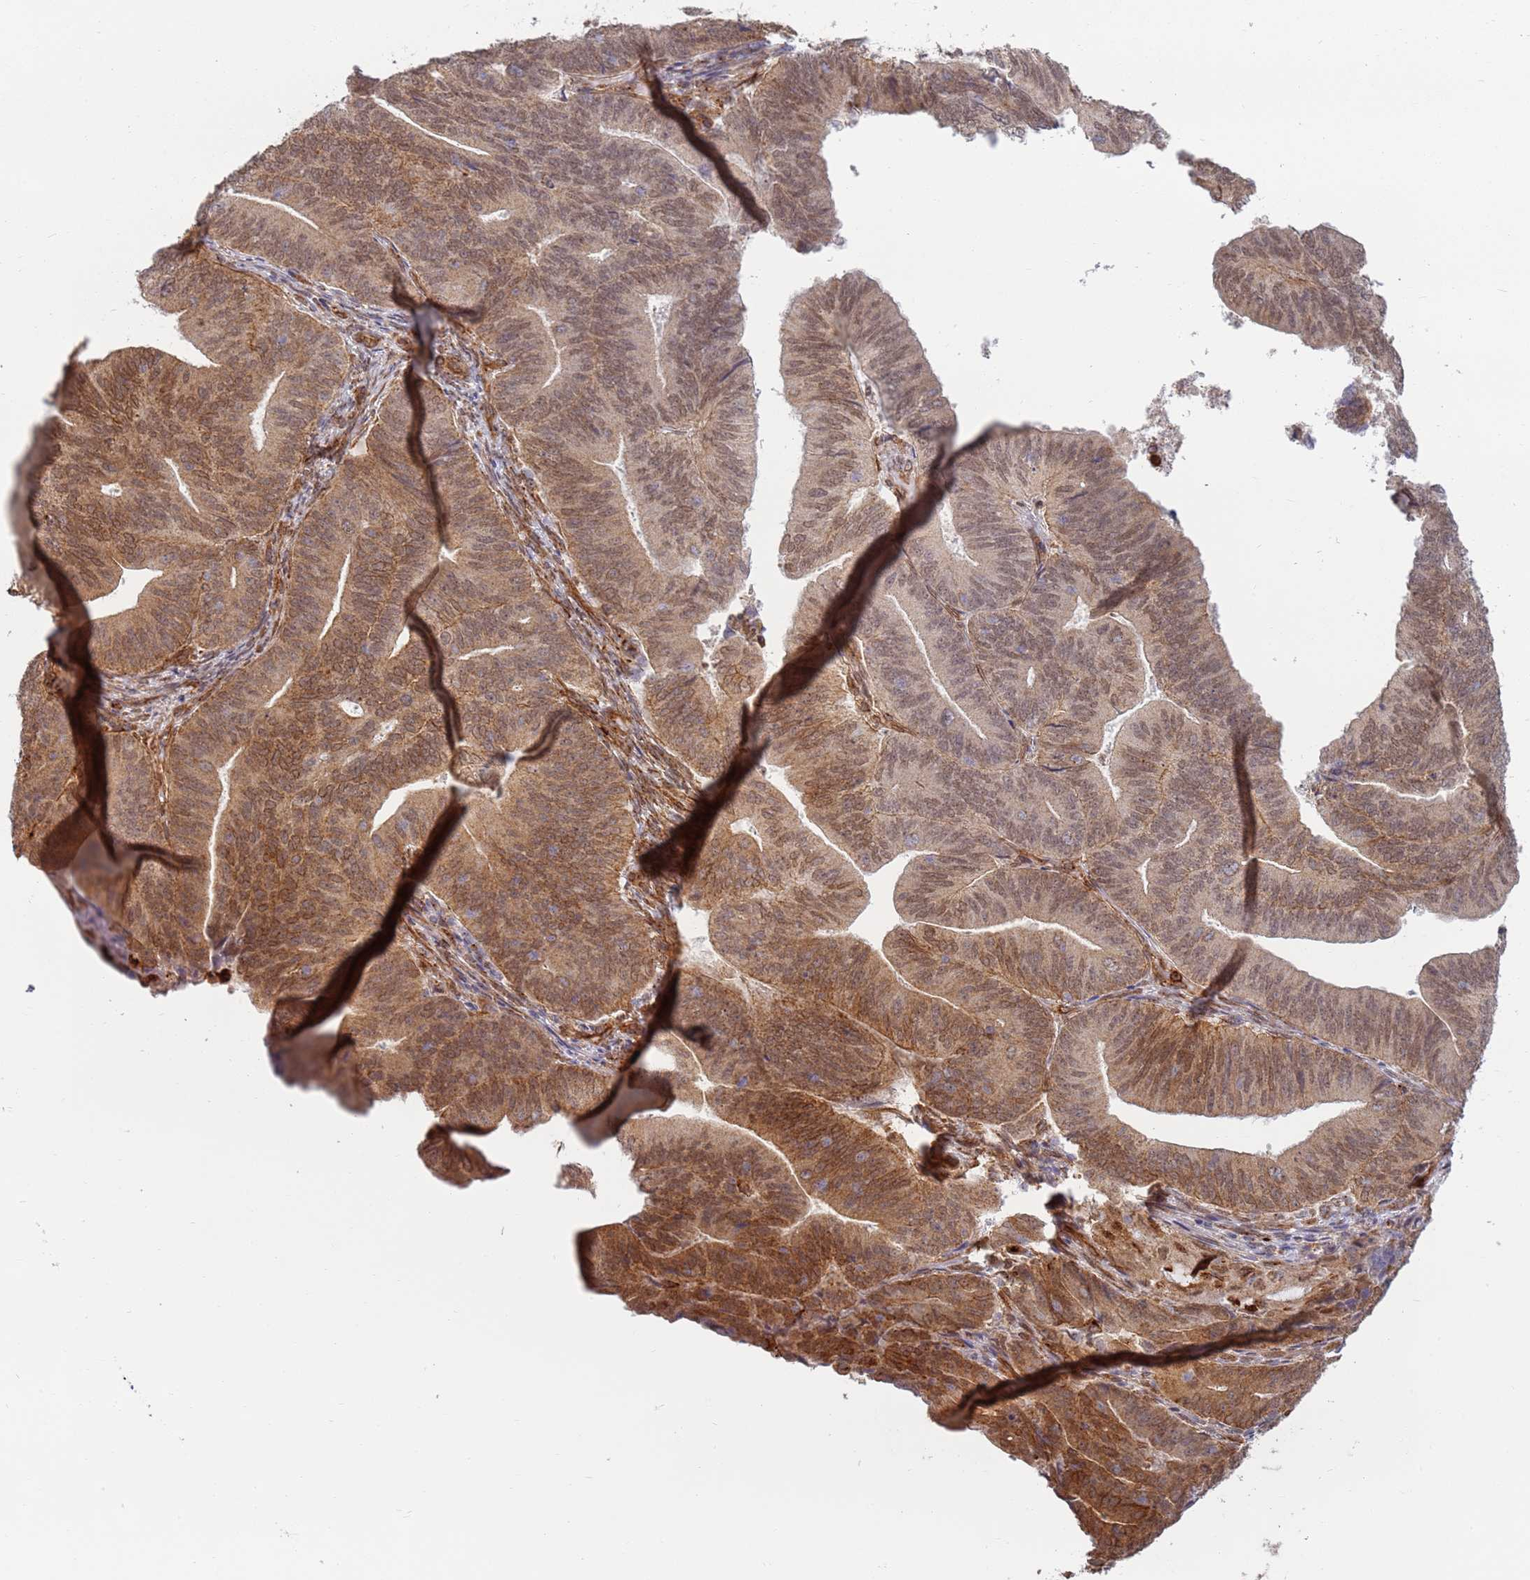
{"staining": {"intensity": "moderate", "quantity": ">75%", "location": "cytoplasmic/membranous,nuclear"}, "tissue": "endometrial cancer", "cell_type": "Tumor cells", "image_type": "cancer", "snomed": [{"axis": "morphology", "description": "Adenocarcinoma, NOS"}, {"axis": "topography", "description": "Endometrium"}], "caption": "Endometrial adenocarcinoma tissue reveals moderate cytoplasmic/membranous and nuclear staining in about >75% of tumor cells, visualized by immunohistochemistry.", "gene": "CEP170", "patient": {"sex": "female", "age": 70}}